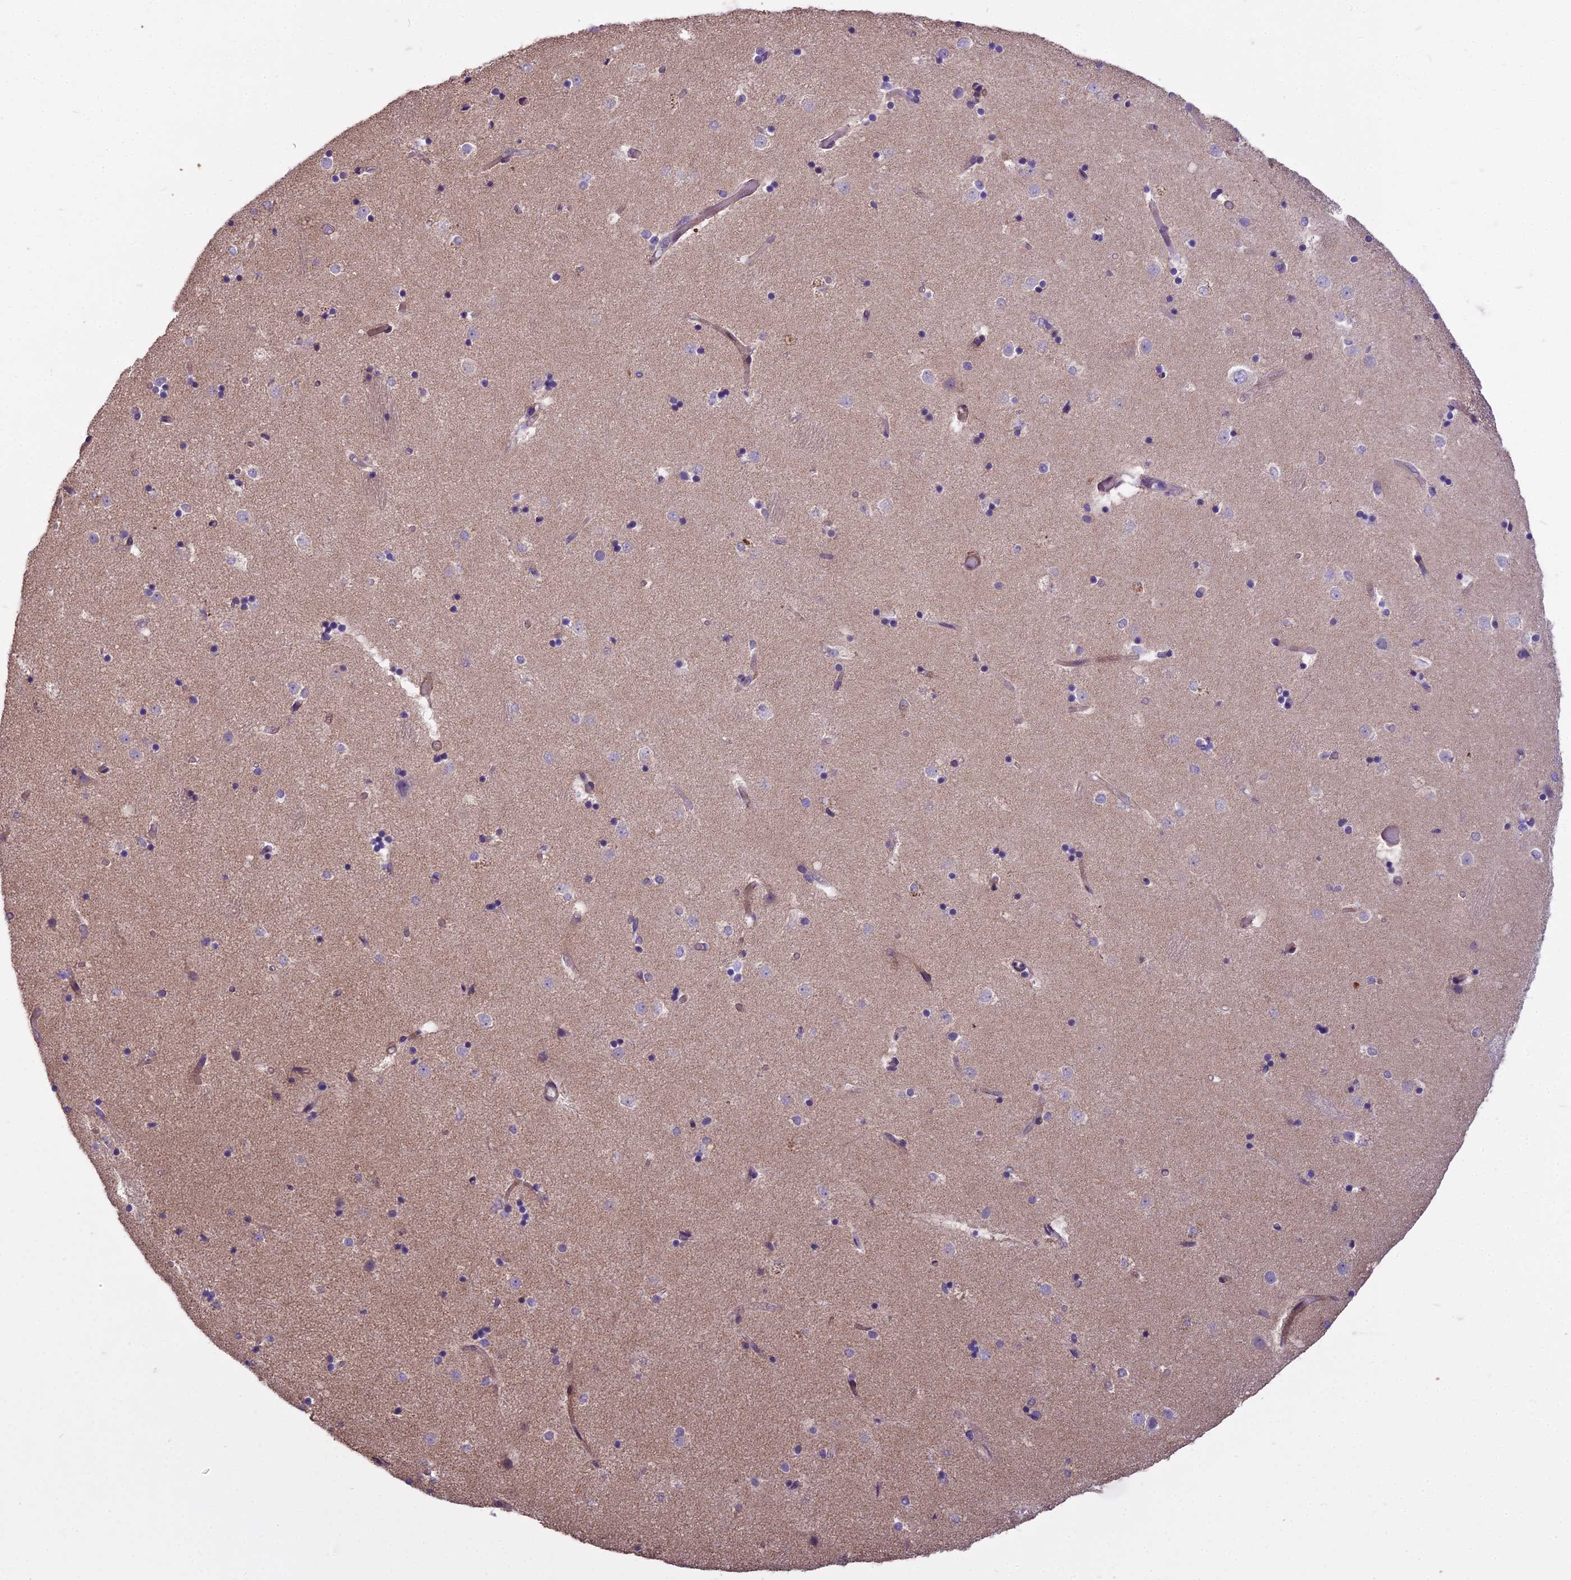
{"staining": {"intensity": "negative", "quantity": "none", "location": "none"}, "tissue": "caudate", "cell_type": "Glial cells", "image_type": "normal", "snomed": [{"axis": "morphology", "description": "Normal tissue, NOS"}, {"axis": "topography", "description": "Lateral ventricle wall"}], "caption": "This is an immunohistochemistry photomicrograph of normal caudate. There is no staining in glial cells.", "gene": "DUS2", "patient": {"sex": "female", "age": 52}}